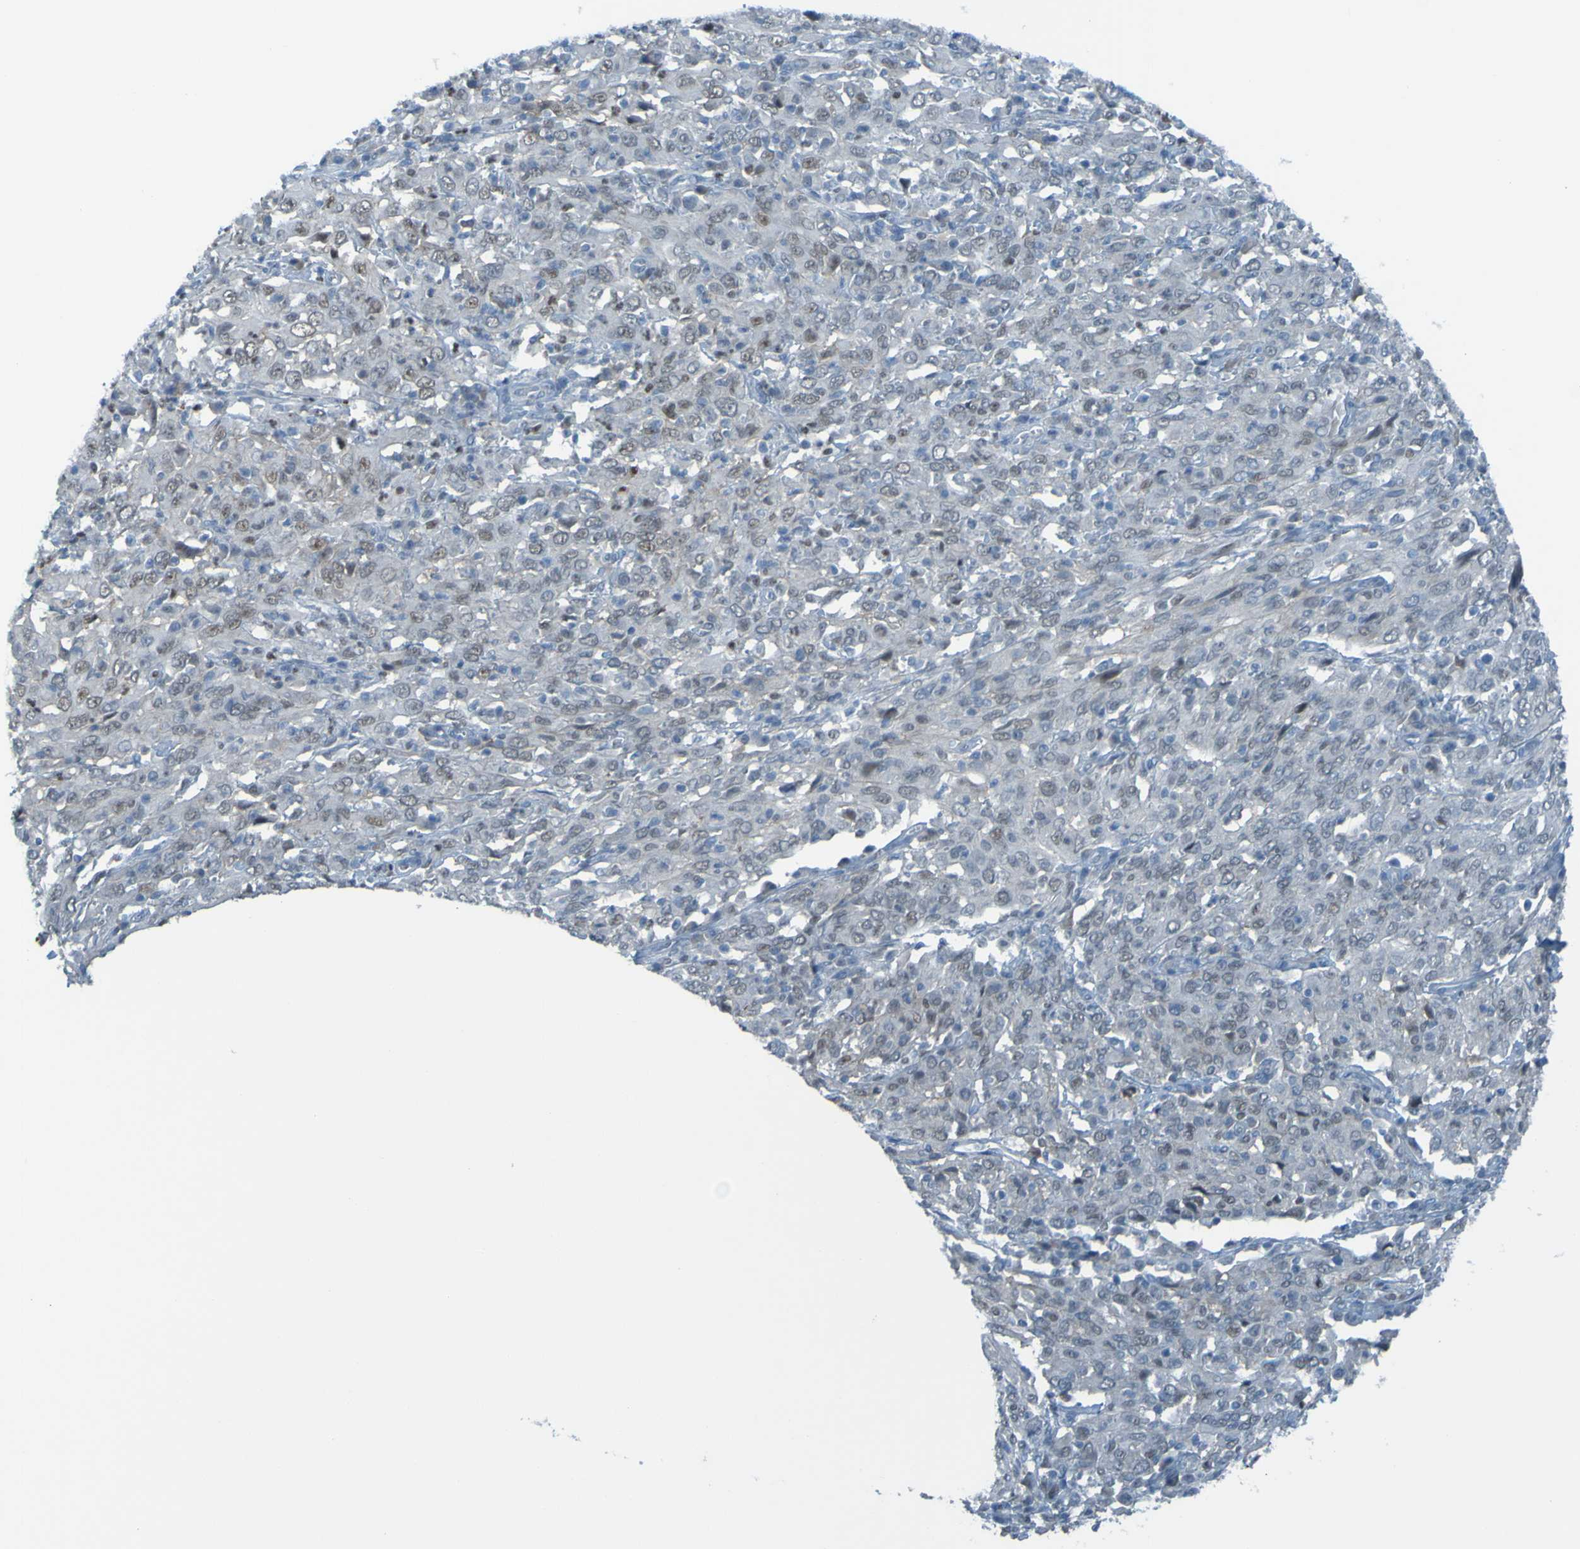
{"staining": {"intensity": "negative", "quantity": "none", "location": "none"}, "tissue": "cervical cancer", "cell_type": "Tumor cells", "image_type": "cancer", "snomed": [{"axis": "morphology", "description": "Squamous cell carcinoma, NOS"}, {"axis": "topography", "description": "Cervix"}], "caption": "High power microscopy histopathology image of an IHC histopathology image of squamous cell carcinoma (cervical), revealing no significant staining in tumor cells.", "gene": "USP36", "patient": {"sex": "female", "age": 46}}